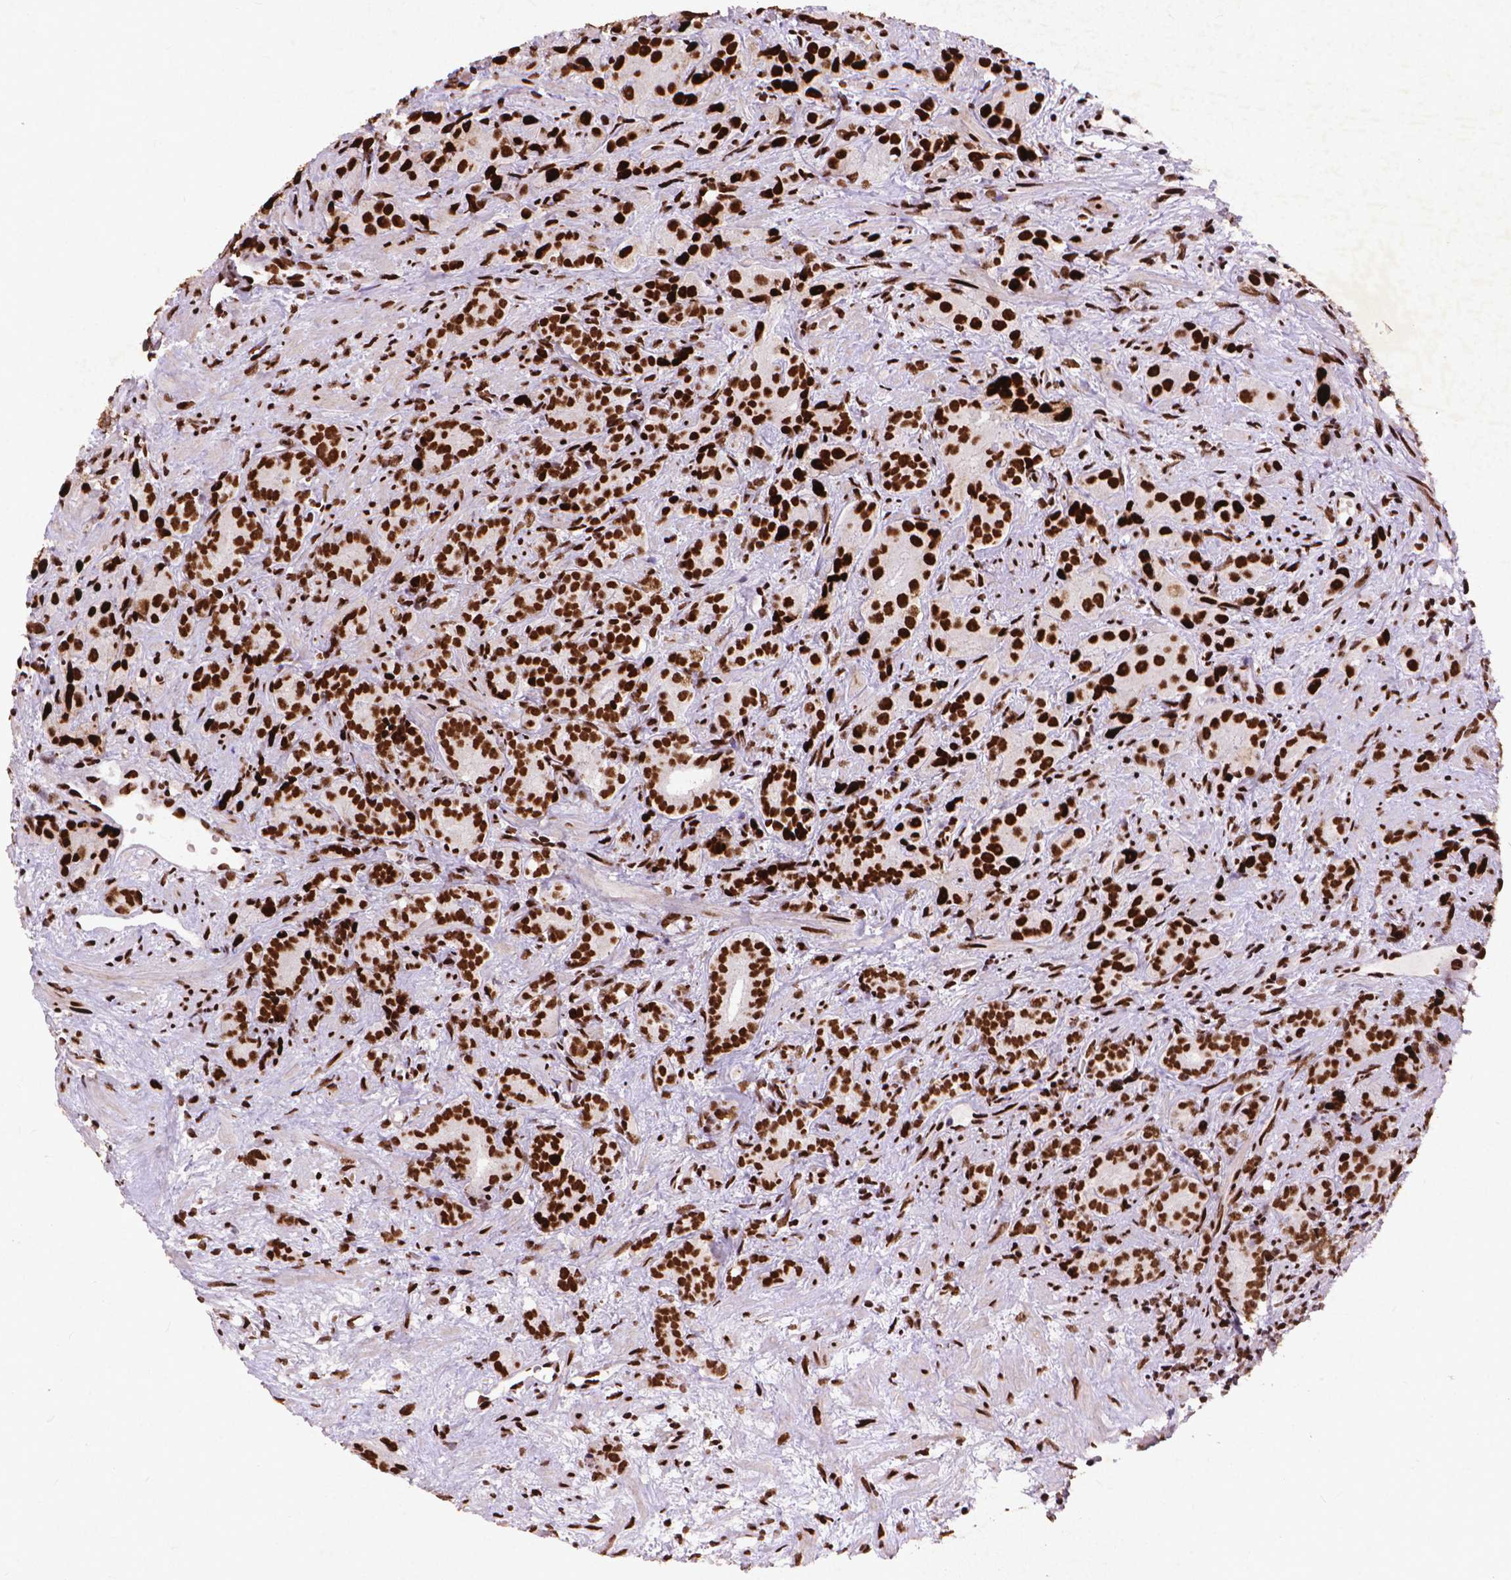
{"staining": {"intensity": "strong", "quantity": ">75%", "location": "nuclear"}, "tissue": "prostate cancer", "cell_type": "Tumor cells", "image_type": "cancer", "snomed": [{"axis": "morphology", "description": "Adenocarcinoma, High grade"}, {"axis": "topography", "description": "Prostate"}], "caption": "Immunohistochemistry (IHC) photomicrograph of high-grade adenocarcinoma (prostate) stained for a protein (brown), which demonstrates high levels of strong nuclear staining in approximately >75% of tumor cells.", "gene": "CITED2", "patient": {"sex": "male", "age": 90}}